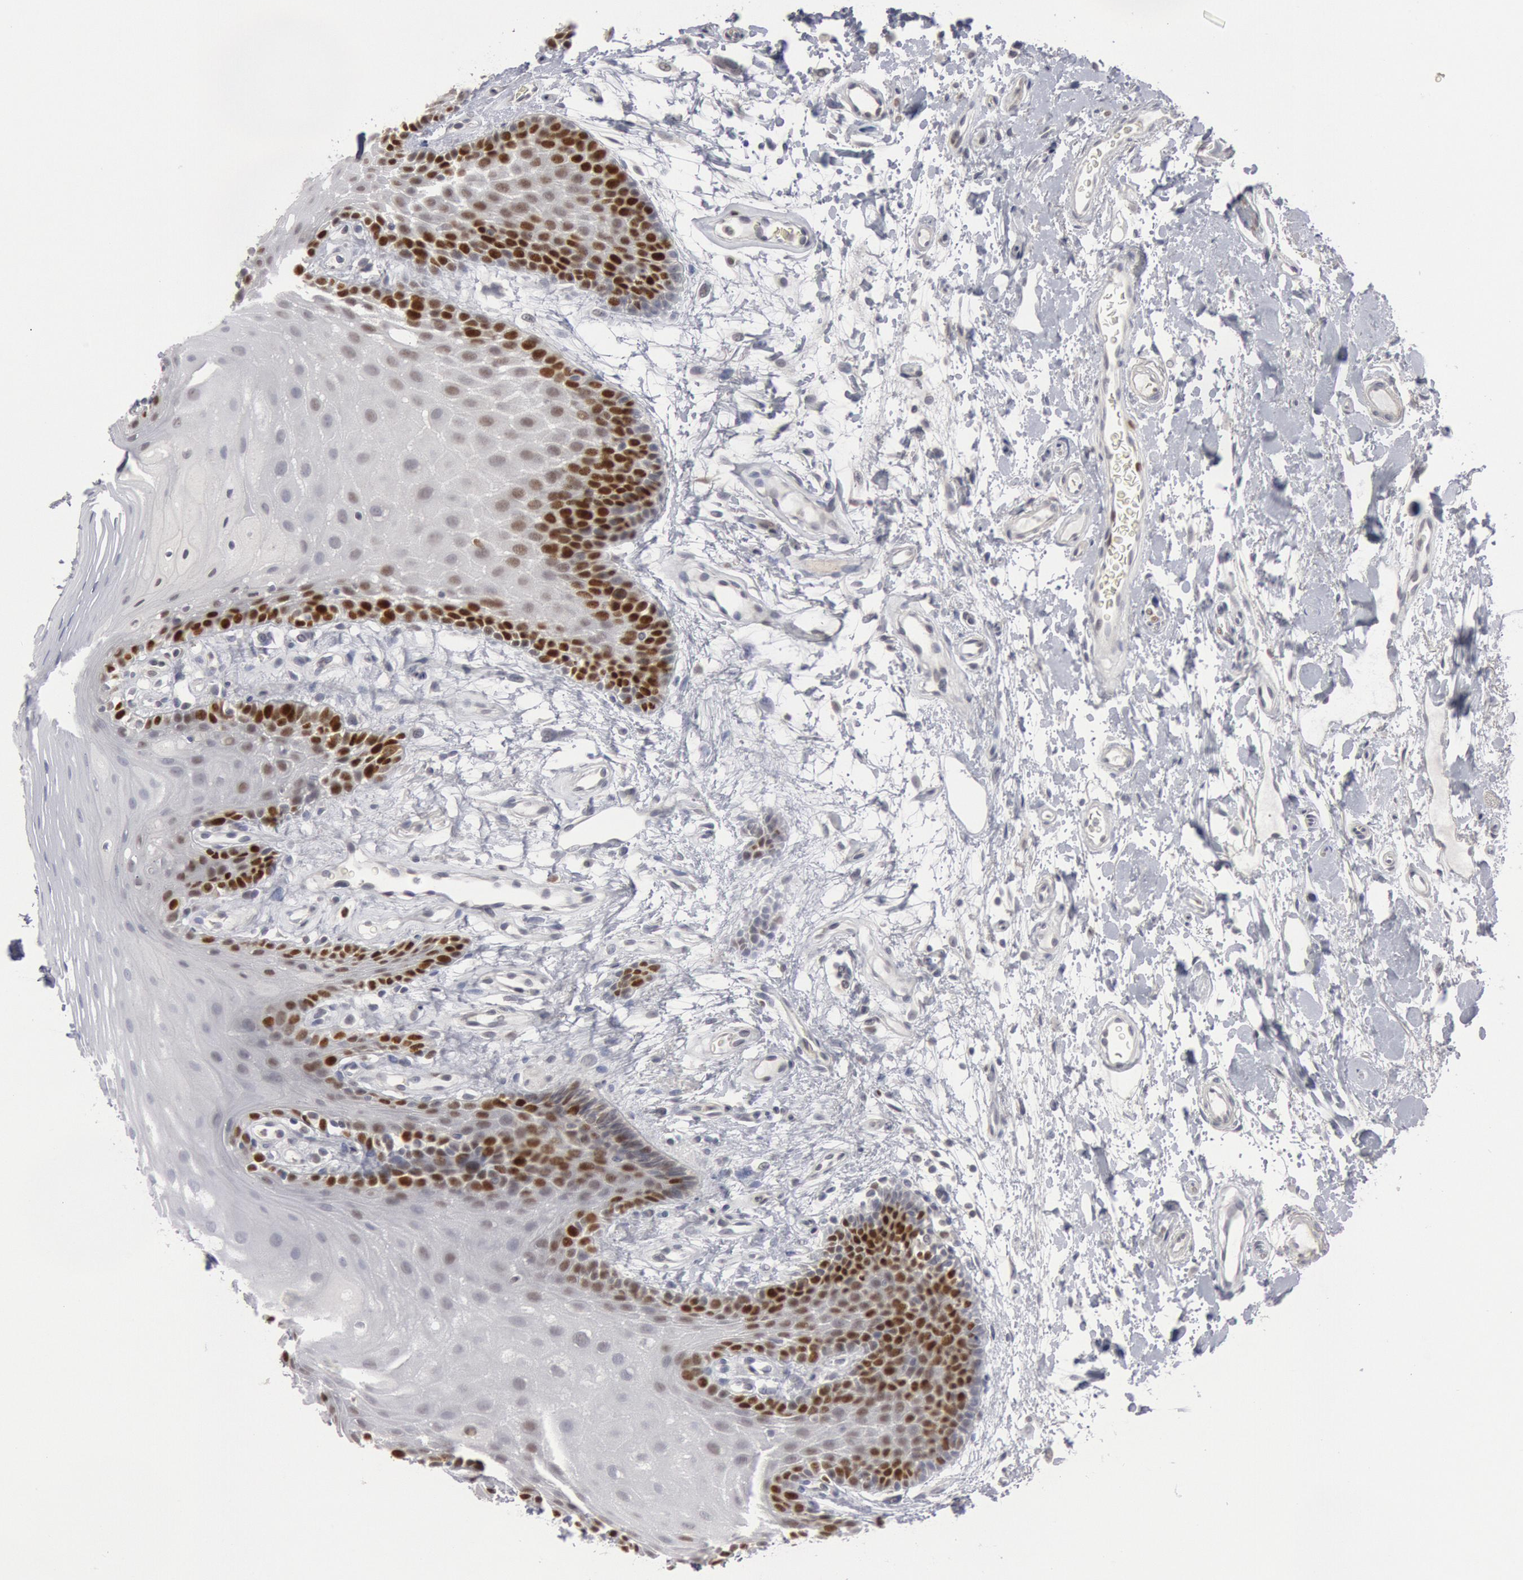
{"staining": {"intensity": "strong", "quantity": "<25%", "location": "nuclear"}, "tissue": "oral mucosa", "cell_type": "Squamous epithelial cells", "image_type": "normal", "snomed": [{"axis": "morphology", "description": "Normal tissue, NOS"}, {"axis": "topography", "description": "Oral tissue"}], "caption": "IHC of normal human oral mucosa displays medium levels of strong nuclear staining in approximately <25% of squamous epithelial cells. (IHC, brightfield microscopy, high magnification).", "gene": "WDHD1", "patient": {"sex": "male", "age": 62}}